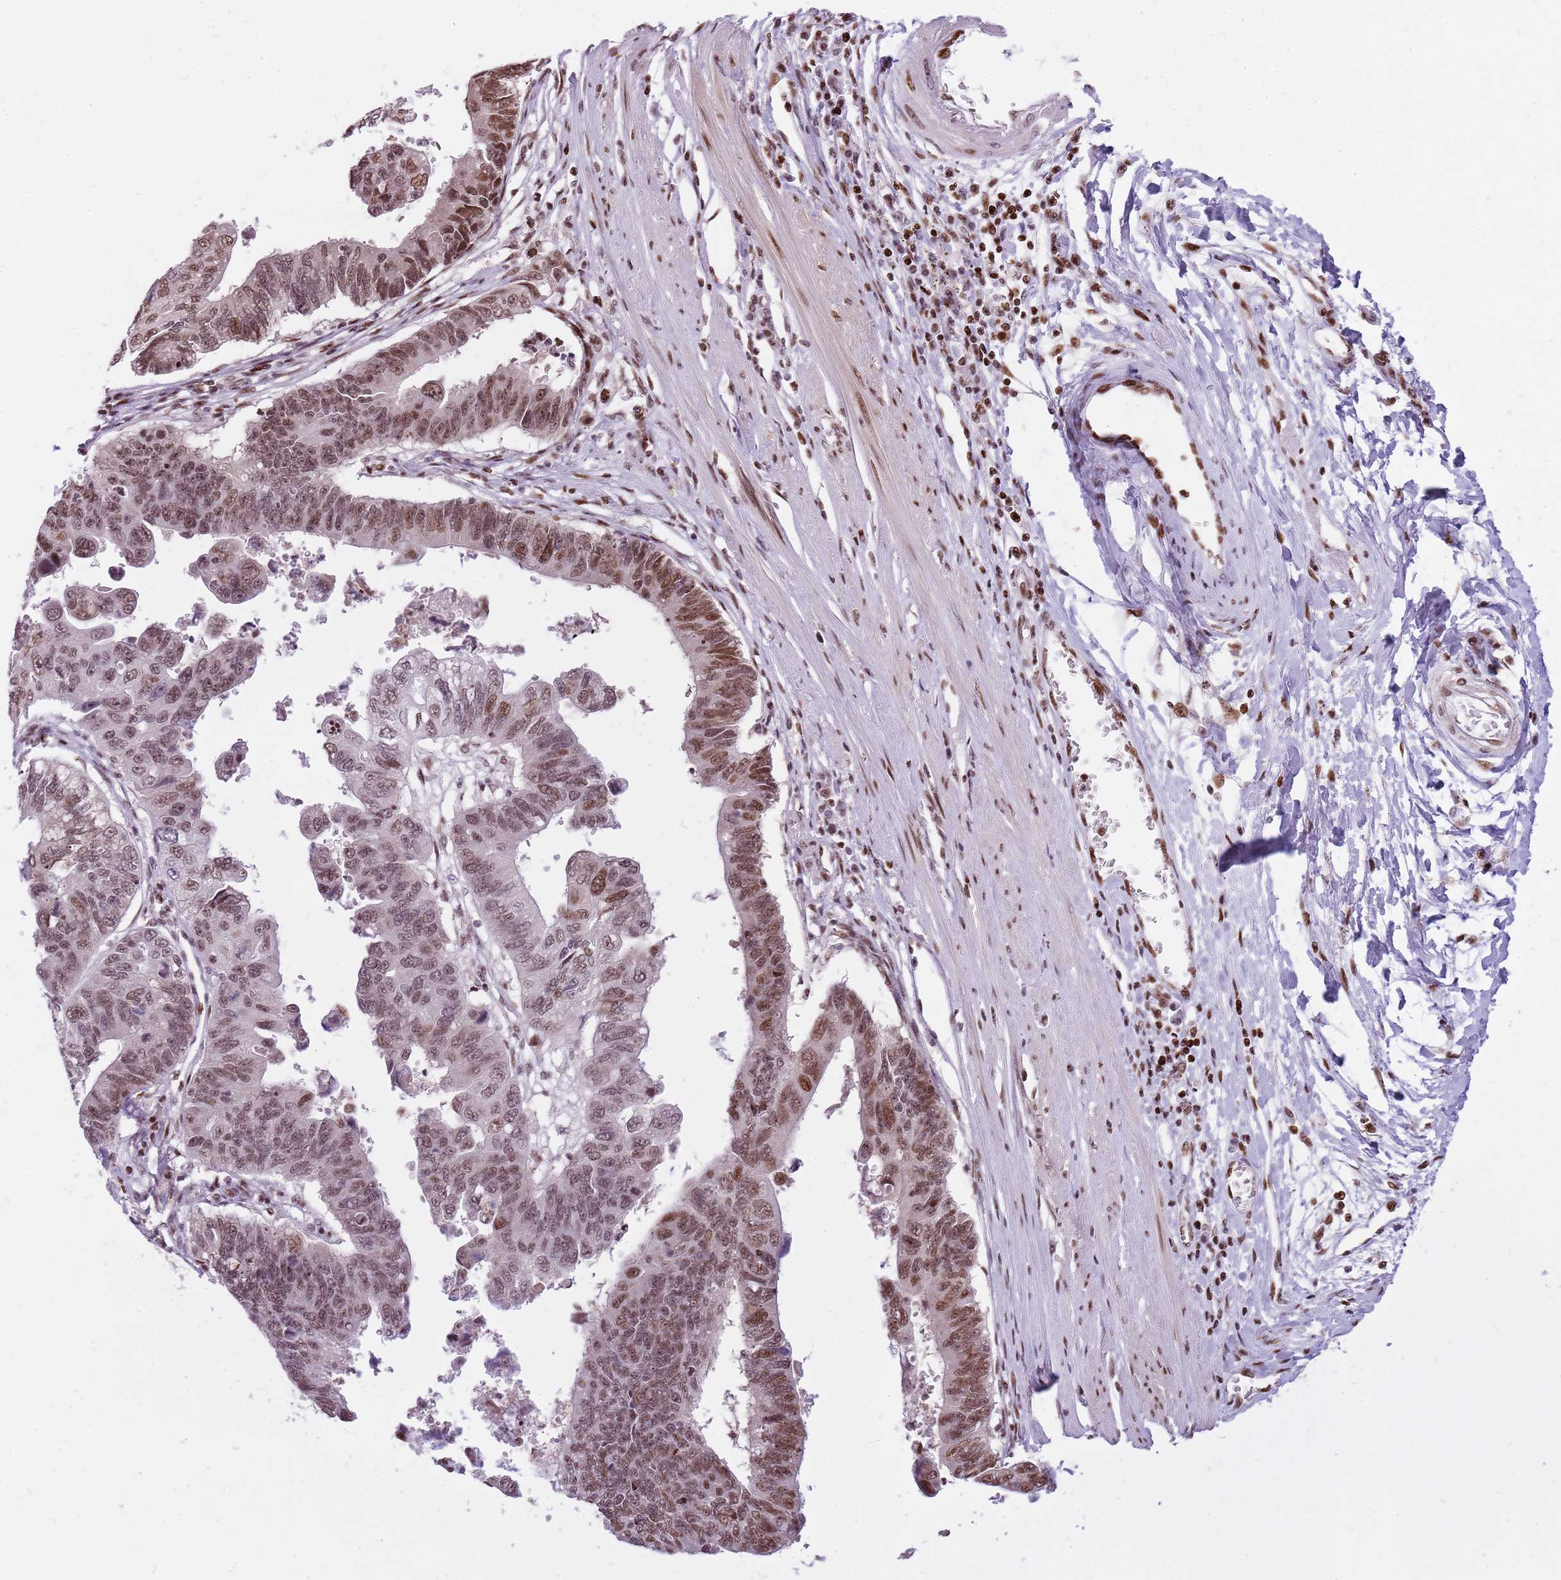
{"staining": {"intensity": "moderate", "quantity": ">75%", "location": "nuclear"}, "tissue": "stomach cancer", "cell_type": "Tumor cells", "image_type": "cancer", "snomed": [{"axis": "morphology", "description": "Adenocarcinoma, NOS"}, {"axis": "topography", "description": "Stomach"}], "caption": "Adenocarcinoma (stomach) stained with DAB immunohistochemistry displays medium levels of moderate nuclear staining in approximately >75% of tumor cells.", "gene": "WASHC4", "patient": {"sex": "male", "age": 59}}